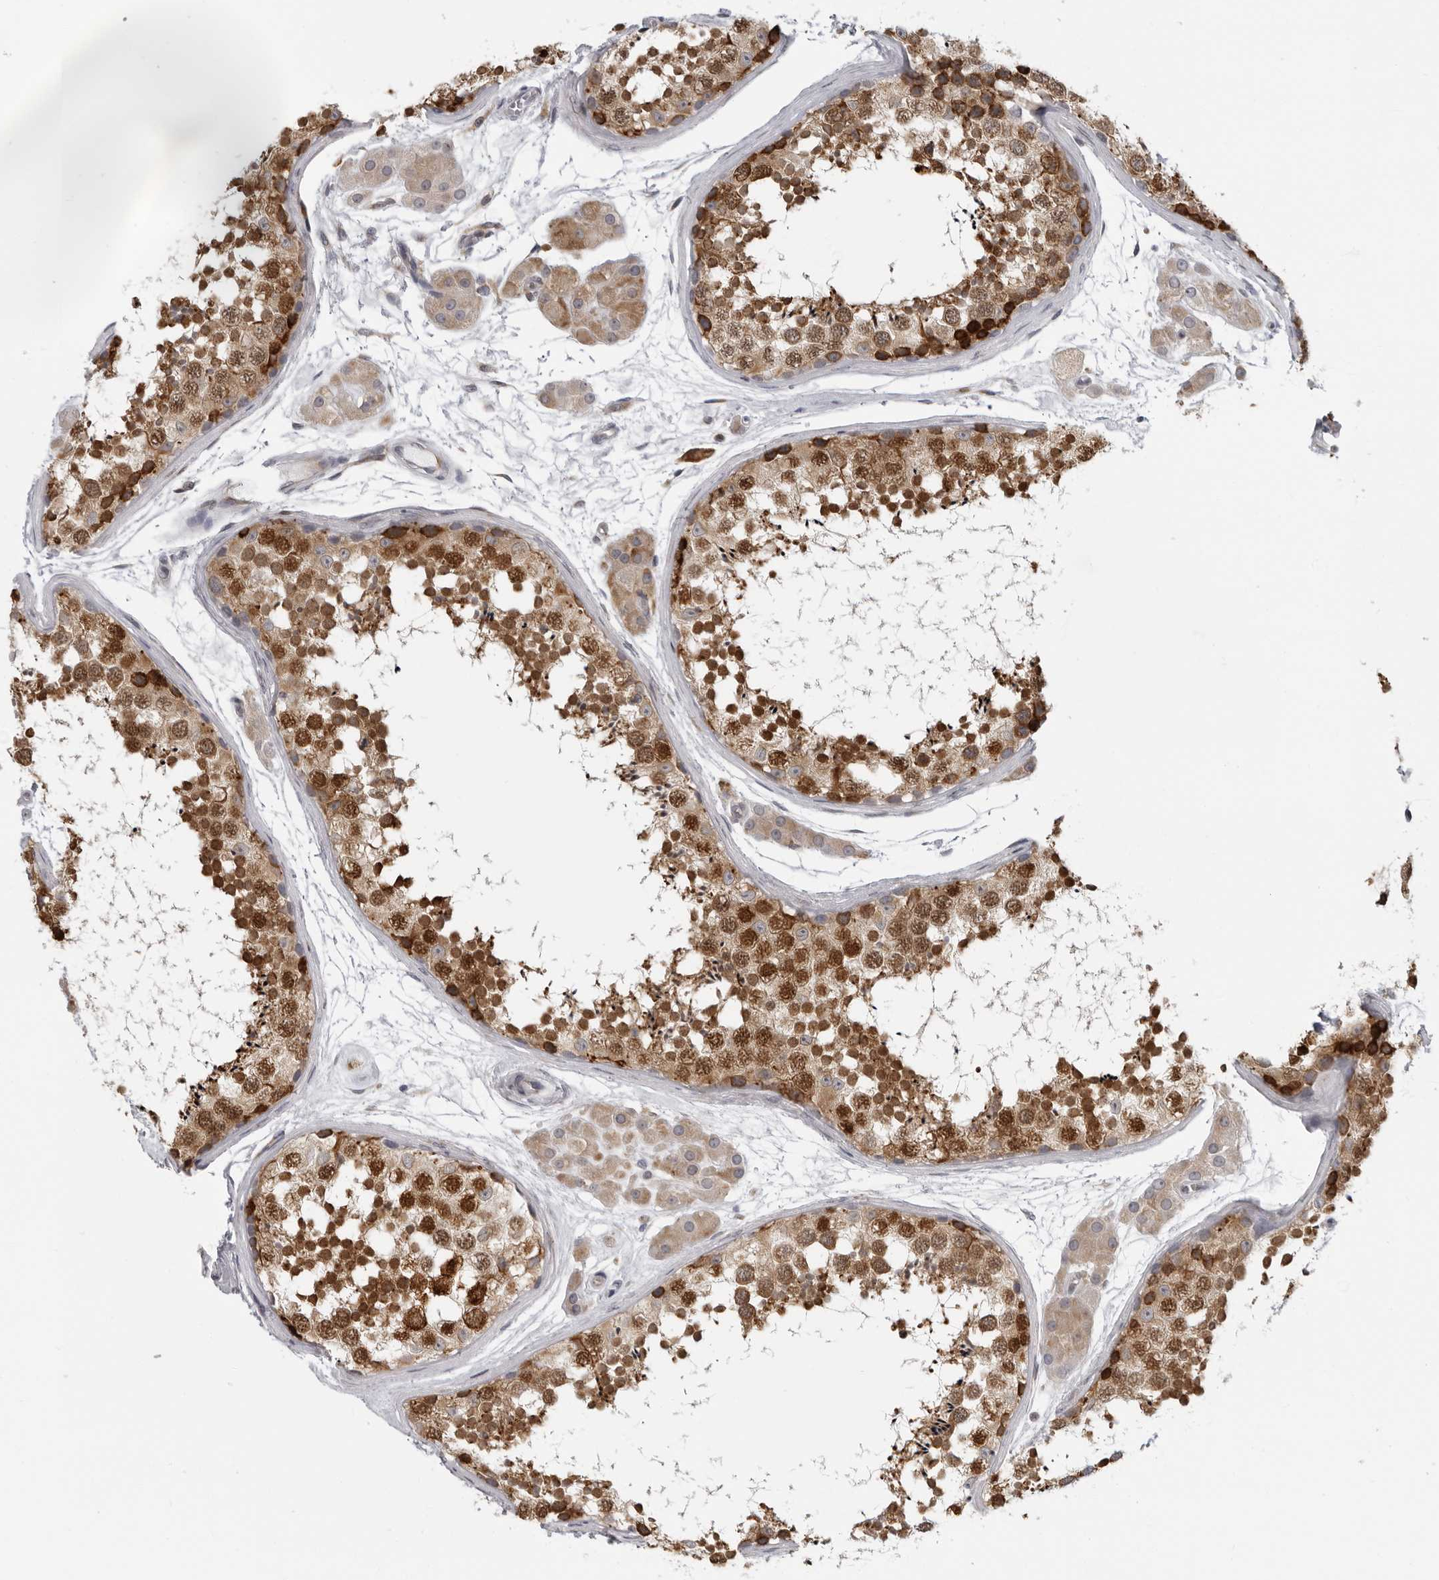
{"staining": {"intensity": "strong", "quantity": ">75%", "location": "cytoplasmic/membranous,nuclear"}, "tissue": "testis", "cell_type": "Cells in seminiferous ducts", "image_type": "normal", "snomed": [{"axis": "morphology", "description": "Normal tissue, NOS"}, {"axis": "topography", "description": "Testis"}], "caption": "Immunohistochemistry of normal testis demonstrates high levels of strong cytoplasmic/membranous,nuclear expression in about >75% of cells in seminiferous ducts. (DAB (3,3'-diaminobenzidine) = brown stain, brightfield microscopy at high magnification).", "gene": "ALPK2", "patient": {"sex": "male", "age": 56}}